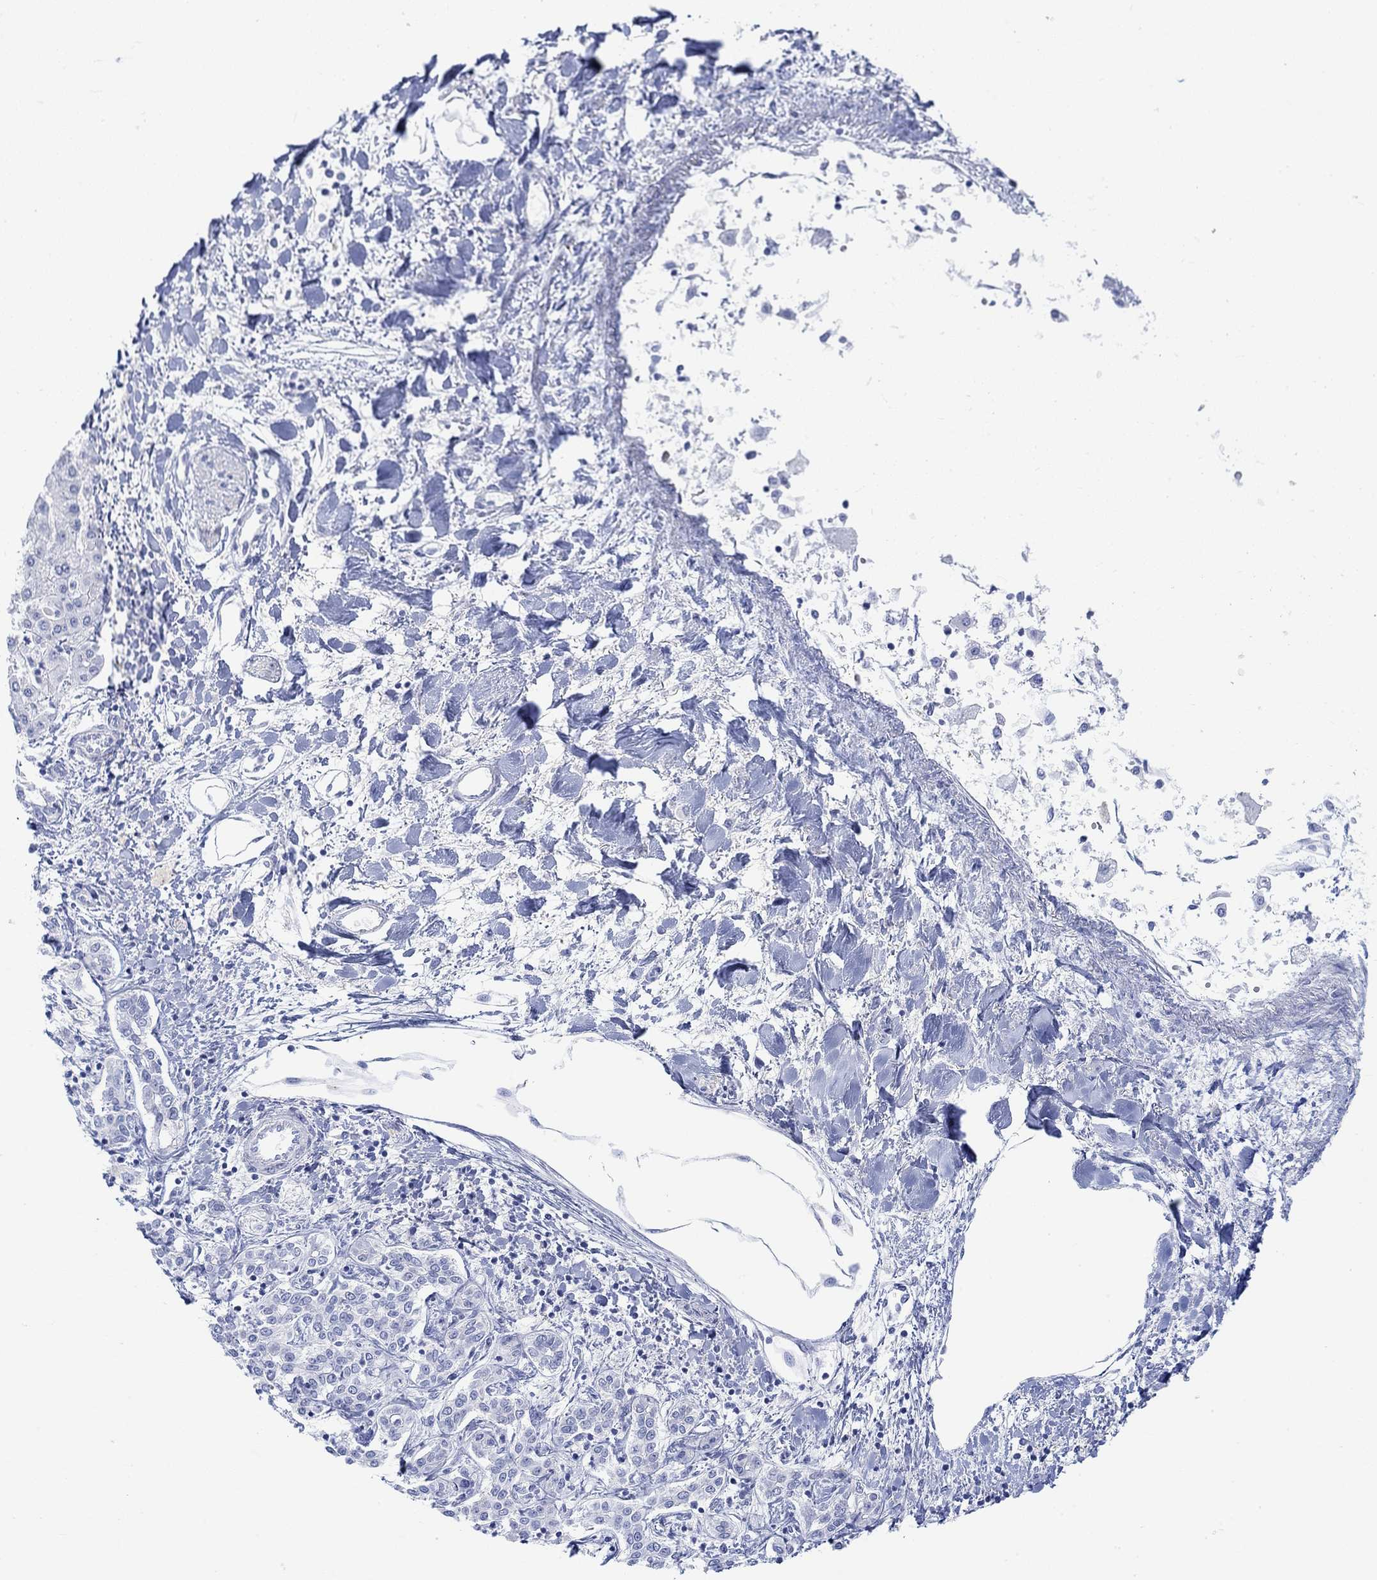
{"staining": {"intensity": "negative", "quantity": "none", "location": "none"}, "tissue": "liver cancer", "cell_type": "Tumor cells", "image_type": "cancer", "snomed": [{"axis": "morphology", "description": "Cholangiocarcinoma"}, {"axis": "topography", "description": "Liver"}], "caption": "Tumor cells are negative for protein expression in human liver cancer (cholangiocarcinoma).", "gene": "TPPP3", "patient": {"sex": "female", "age": 64}}